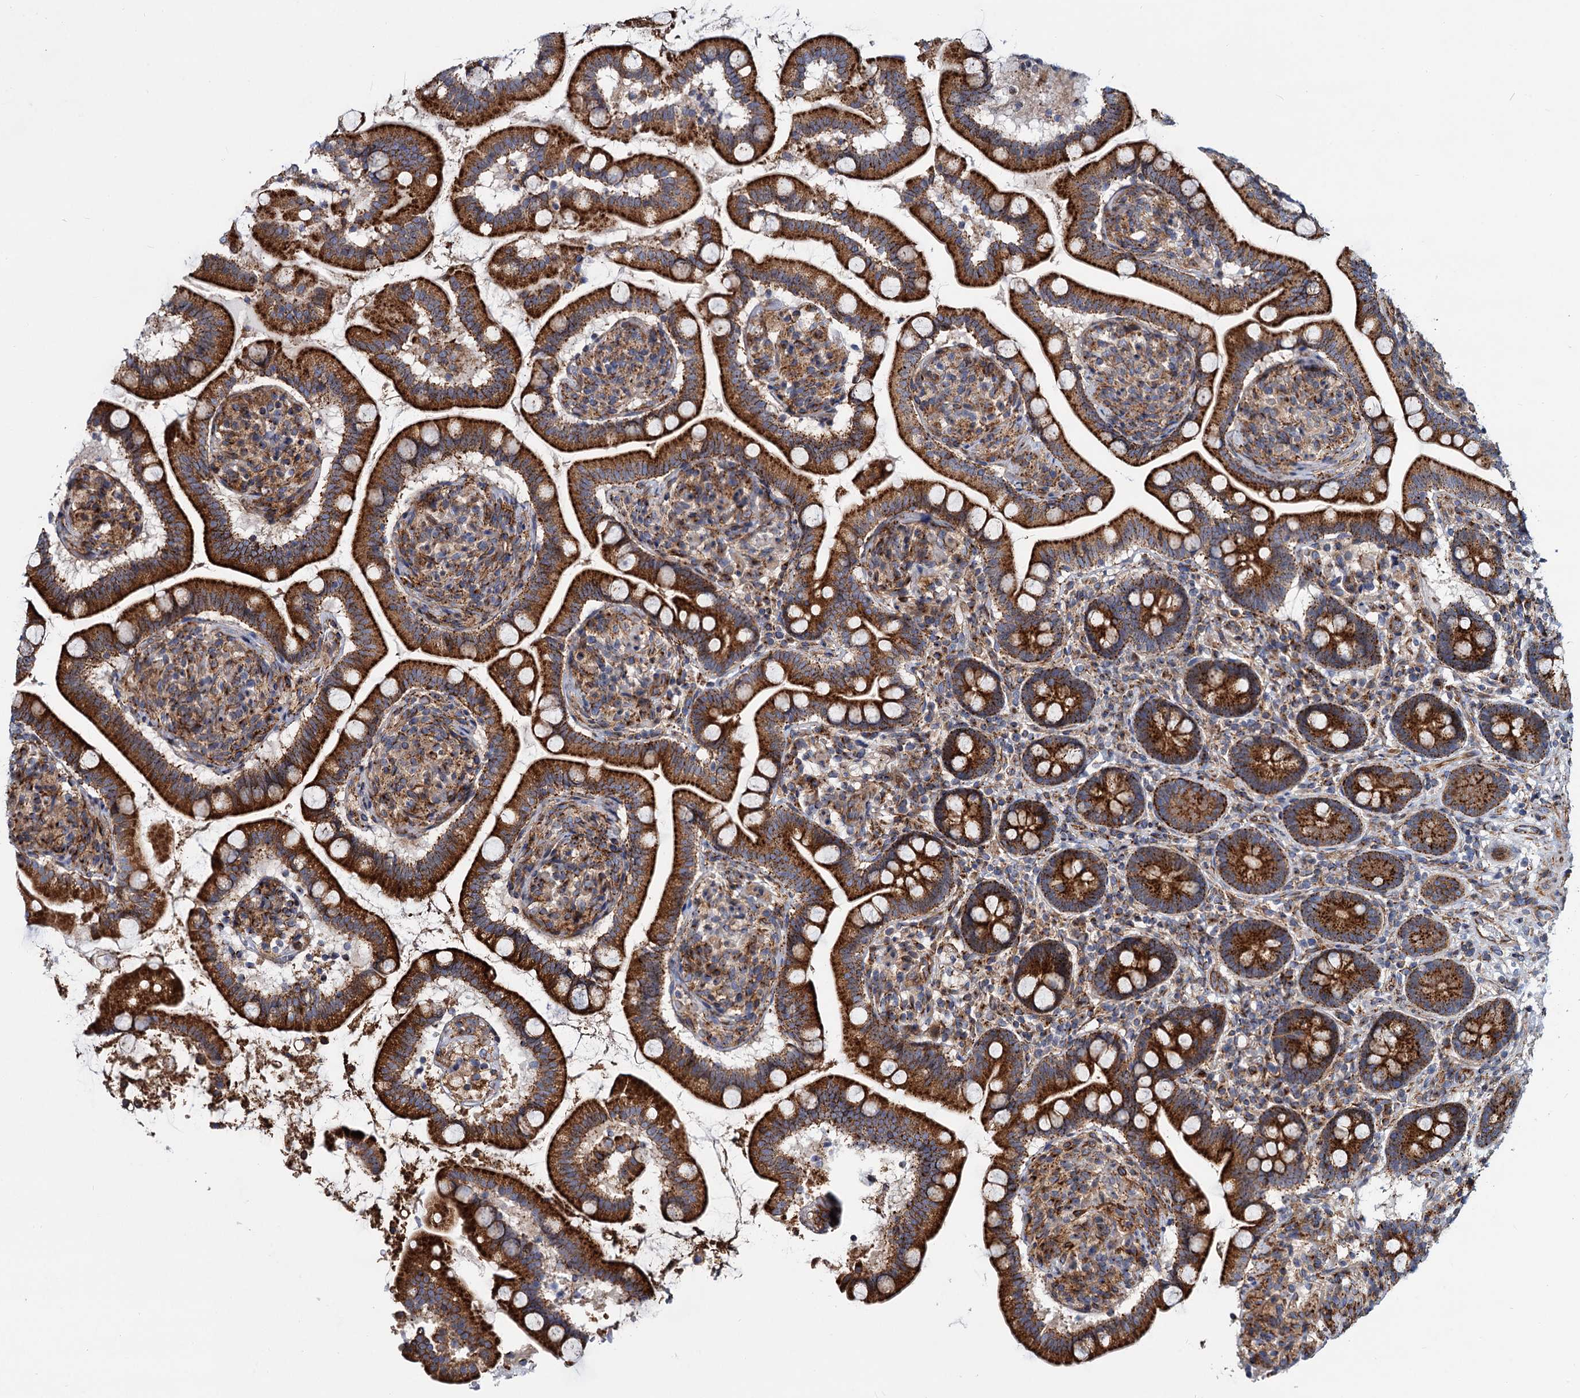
{"staining": {"intensity": "strong", "quantity": ">75%", "location": "cytoplasmic/membranous"}, "tissue": "small intestine", "cell_type": "Glandular cells", "image_type": "normal", "snomed": [{"axis": "morphology", "description": "Normal tissue, NOS"}, {"axis": "topography", "description": "Small intestine"}], "caption": "Protein staining by immunohistochemistry exhibits strong cytoplasmic/membranous positivity in approximately >75% of glandular cells in unremarkable small intestine.", "gene": "PSEN1", "patient": {"sex": "female", "age": 64}}